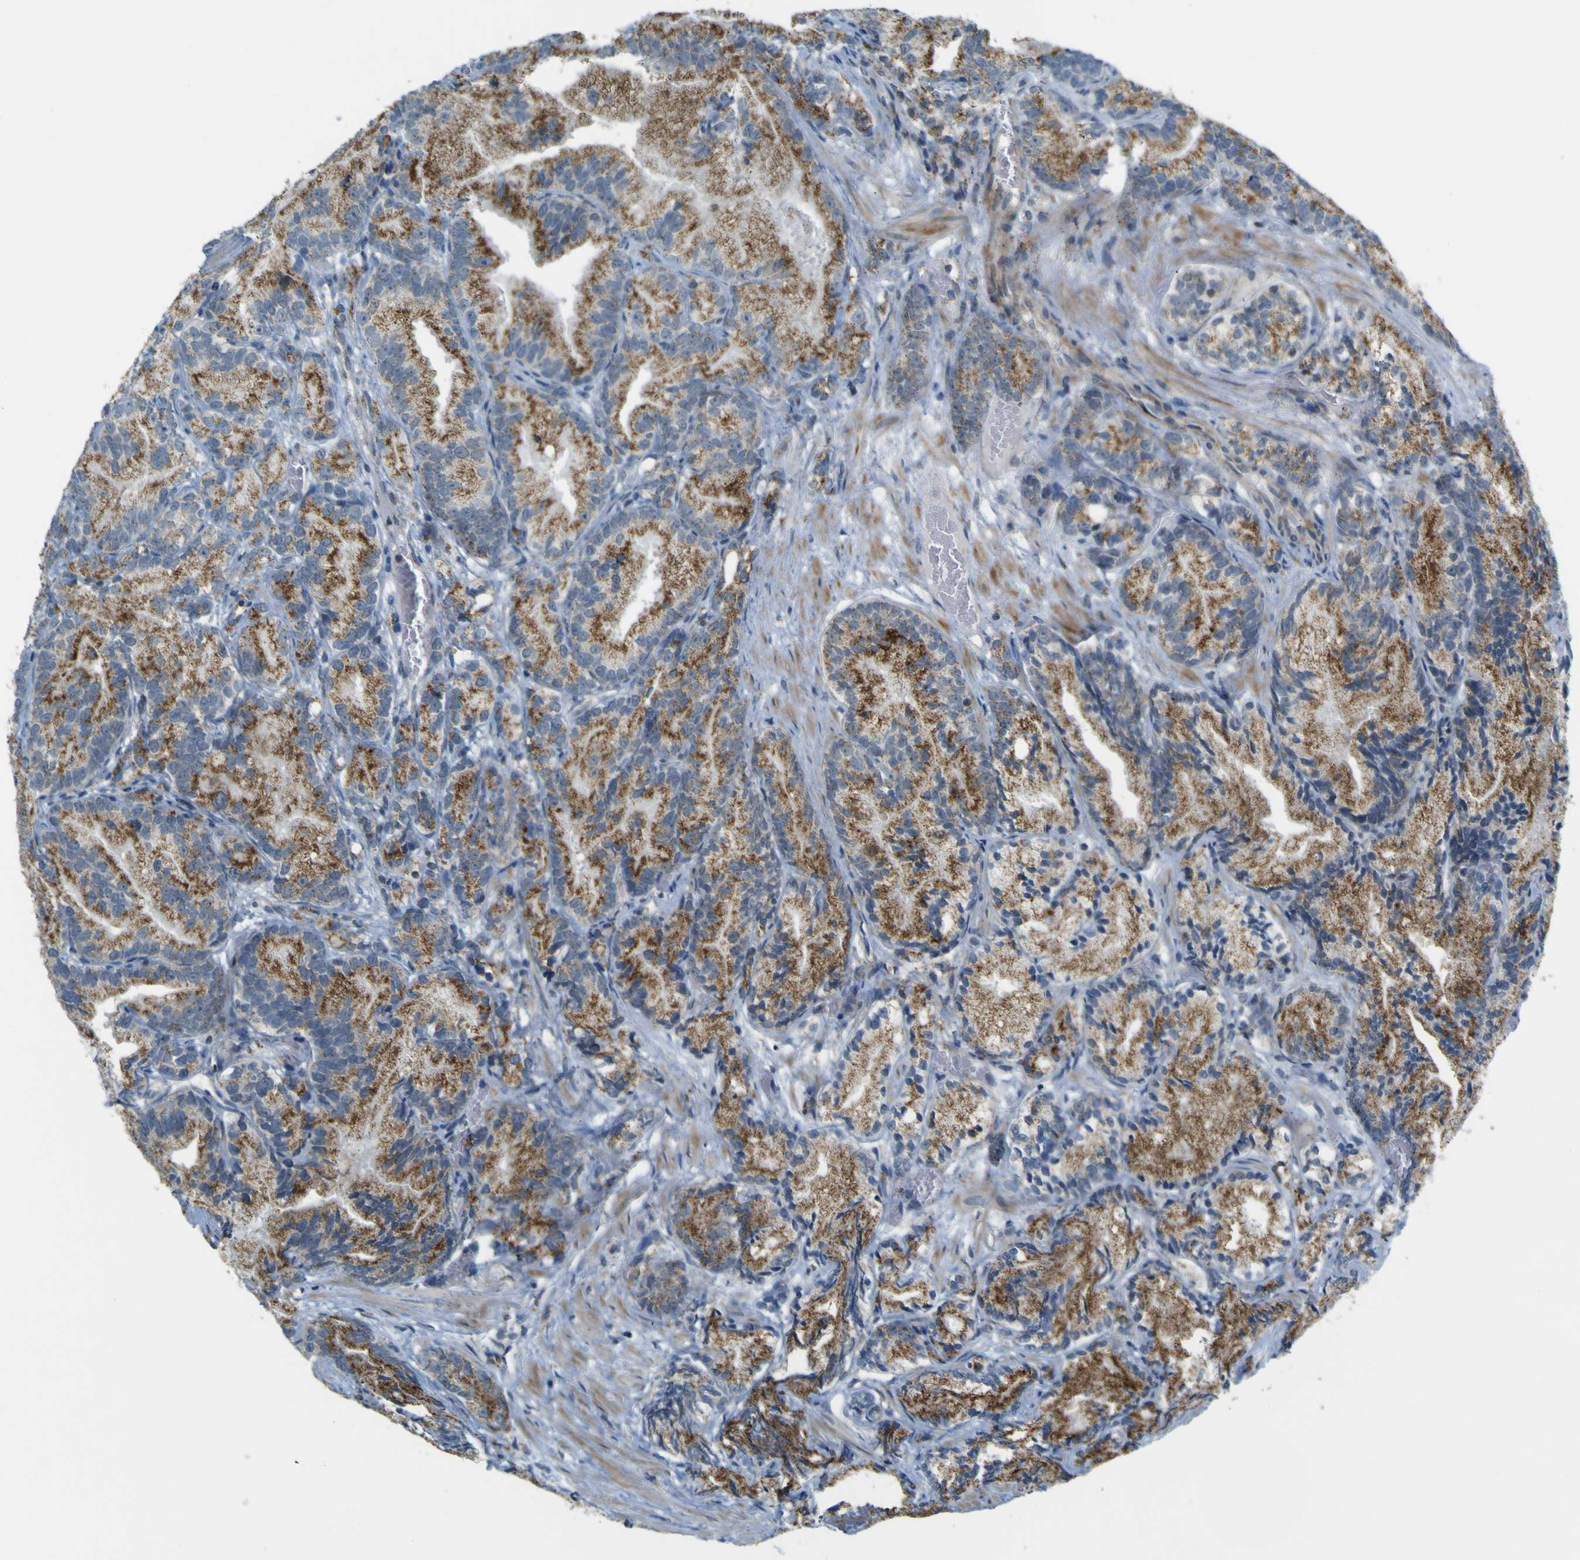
{"staining": {"intensity": "moderate", "quantity": ">75%", "location": "cytoplasmic/membranous"}, "tissue": "prostate cancer", "cell_type": "Tumor cells", "image_type": "cancer", "snomed": [{"axis": "morphology", "description": "Adenocarcinoma, Low grade"}, {"axis": "topography", "description": "Prostate"}], "caption": "Prostate cancer tissue demonstrates moderate cytoplasmic/membranous staining in approximately >75% of tumor cells, visualized by immunohistochemistry. The protein of interest is stained brown, and the nuclei are stained in blue (DAB (3,3'-diaminobenzidine) IHC with brightfield microscopy, high magnification).", "gene": "ACBD5", "patient": {"sex": "male", "age": 89}}